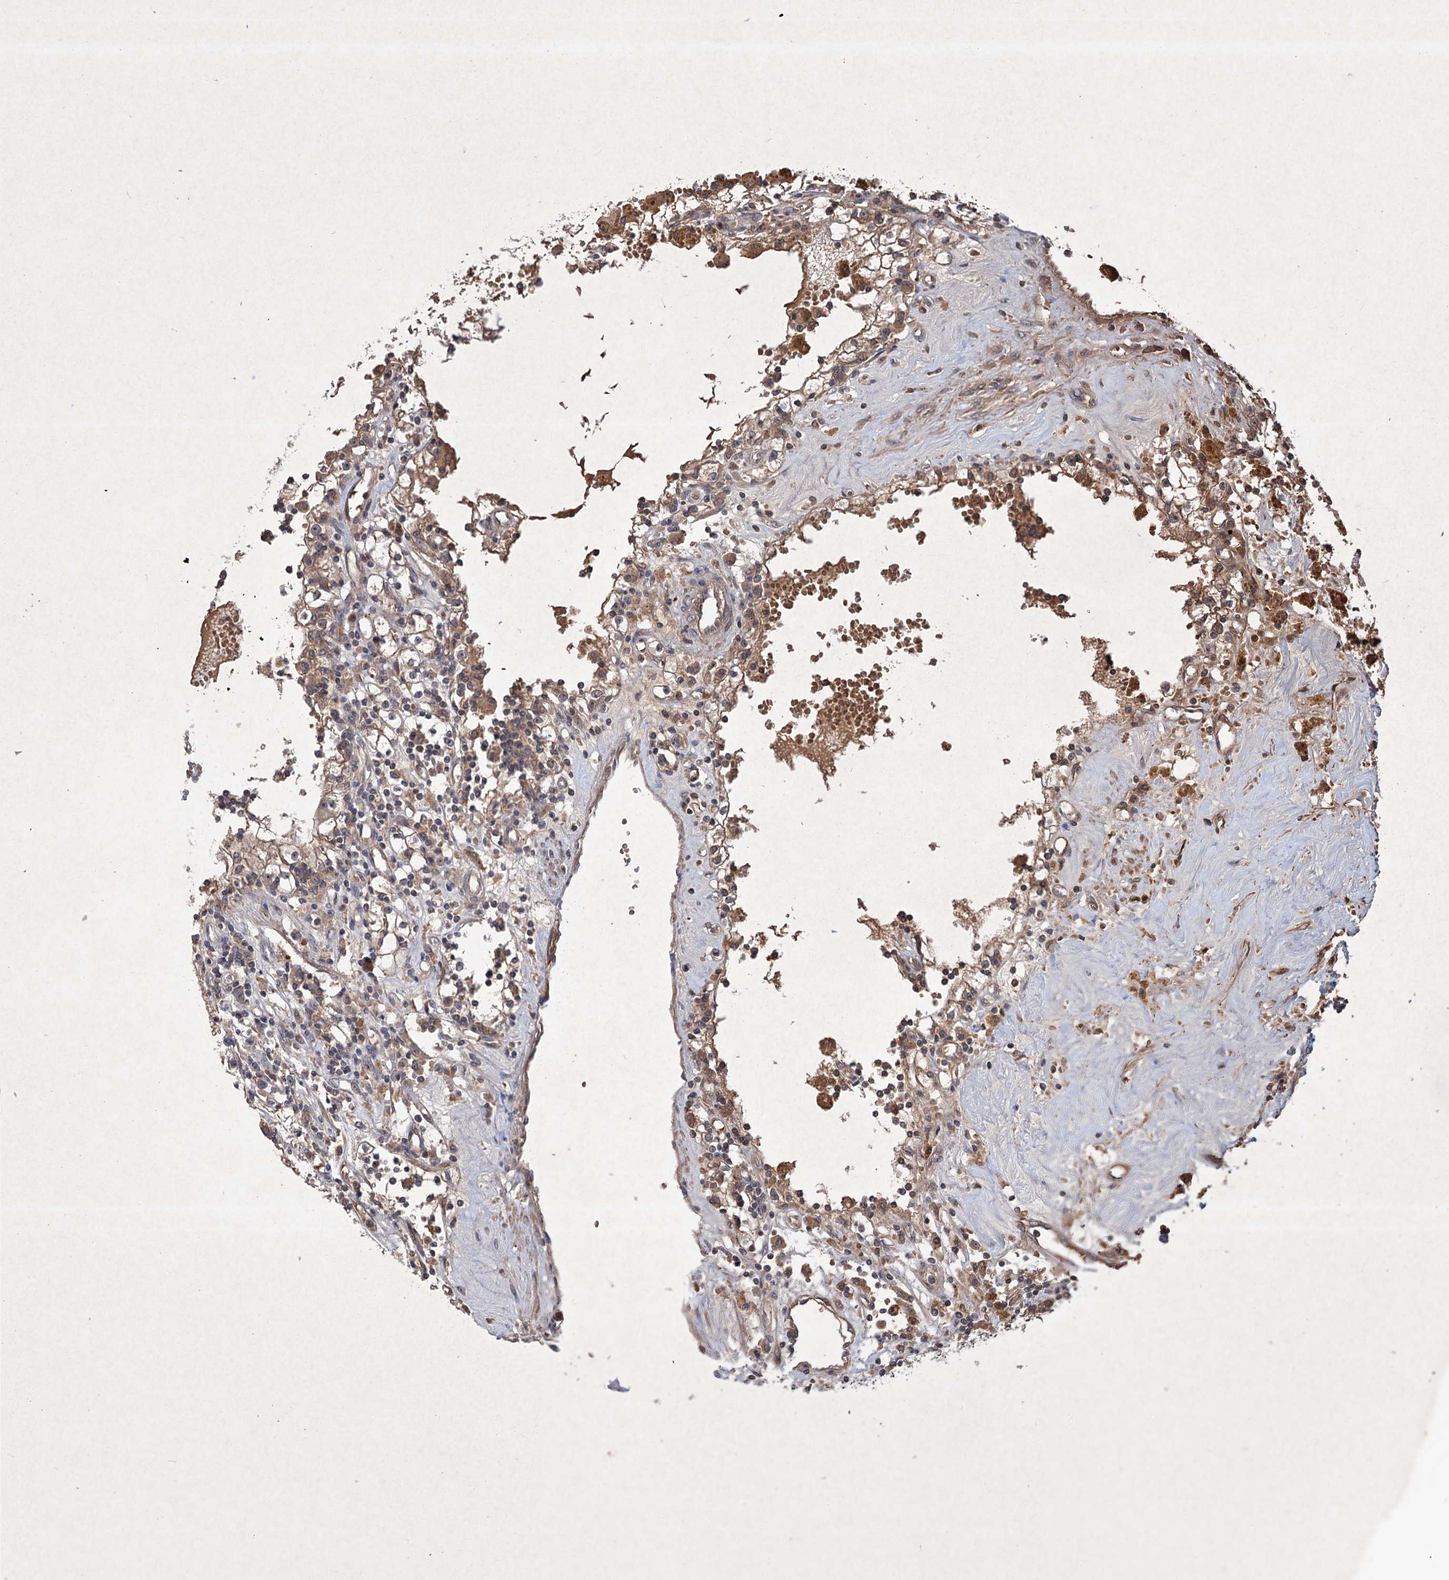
{"staining": {"intensity": "moderate", "quantity": "25%-75%", "location": "cytoplasmic/membranous"}, "tissue": "renal cancer", "cell_type": "Tumor cells", "image_type": "cancer", "snomed": [{"axis": "morphology", "description": "Adenocarcinoma, NOS"}, {"axis": "topography", "description": "Kidney"}], "caption": "A photomicrograph of human renal cancer (adenocarcinoma) stained for a protein displays moderate cytoplasmic/membranous brown staining in tumor cells.", "gene": "ADK", "patient": {"sex": "male", "age": 56}}